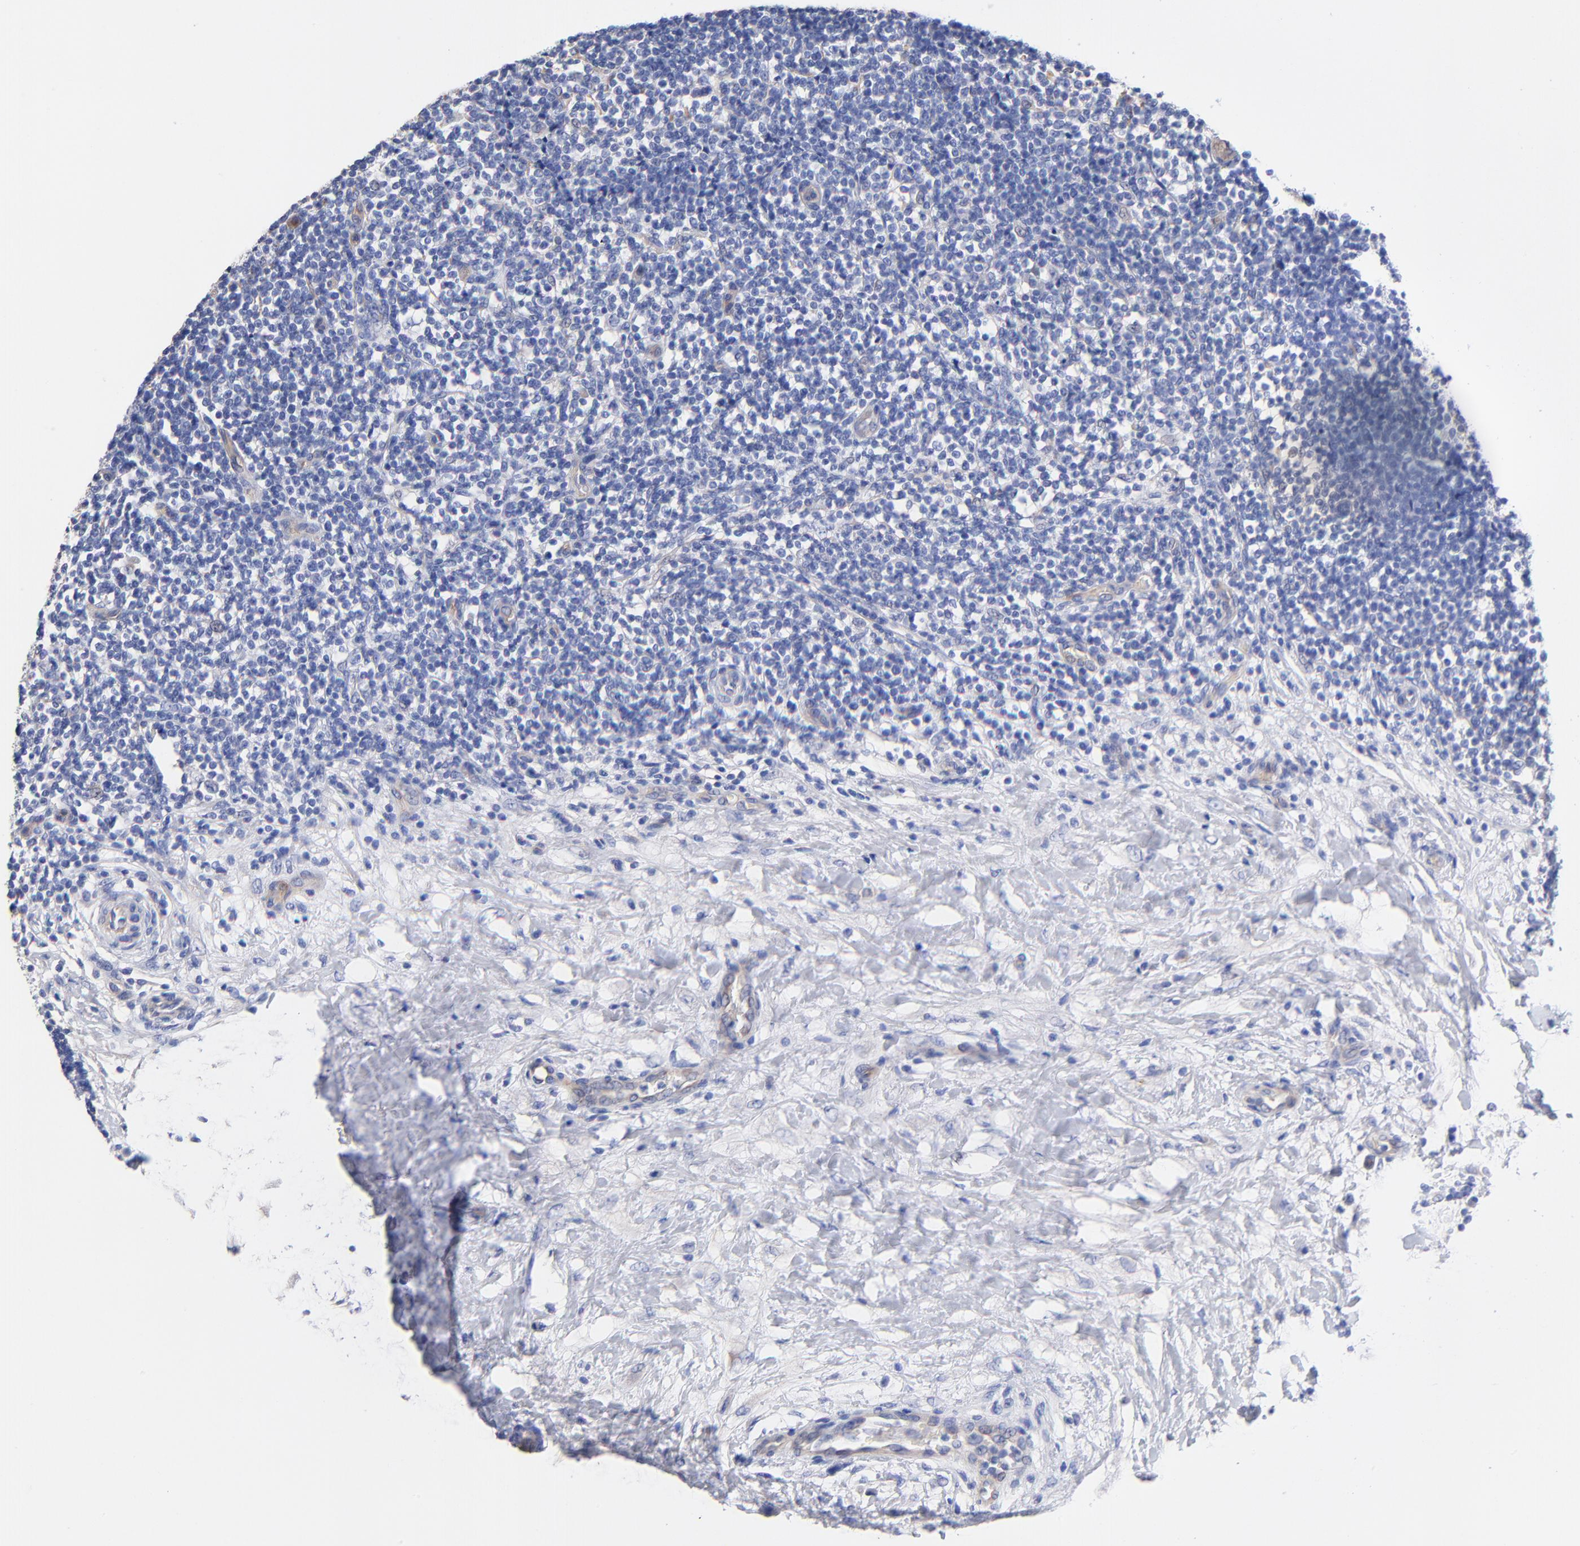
{"staining": {"intensity": "negative", "quantity": "none", "location": "none"}, "tissue": "lymphoma", "cell_type": "Tumor cells", "image_type": "cancer", "snomed": [{"axis": "morphology", "description": "Malignant lymphoma, non-Hodgkin's type, Low grade"}, {"axis": "topography", "description": "Lymph node"}], "caption": "Protein analysis of low-grade malignant lymphoma, non-Hodgkin's type demonstrates no significant positivity in tumor cells.", "gene": "SLC44A2", "patient": {"sex": "female", "age": 76}}